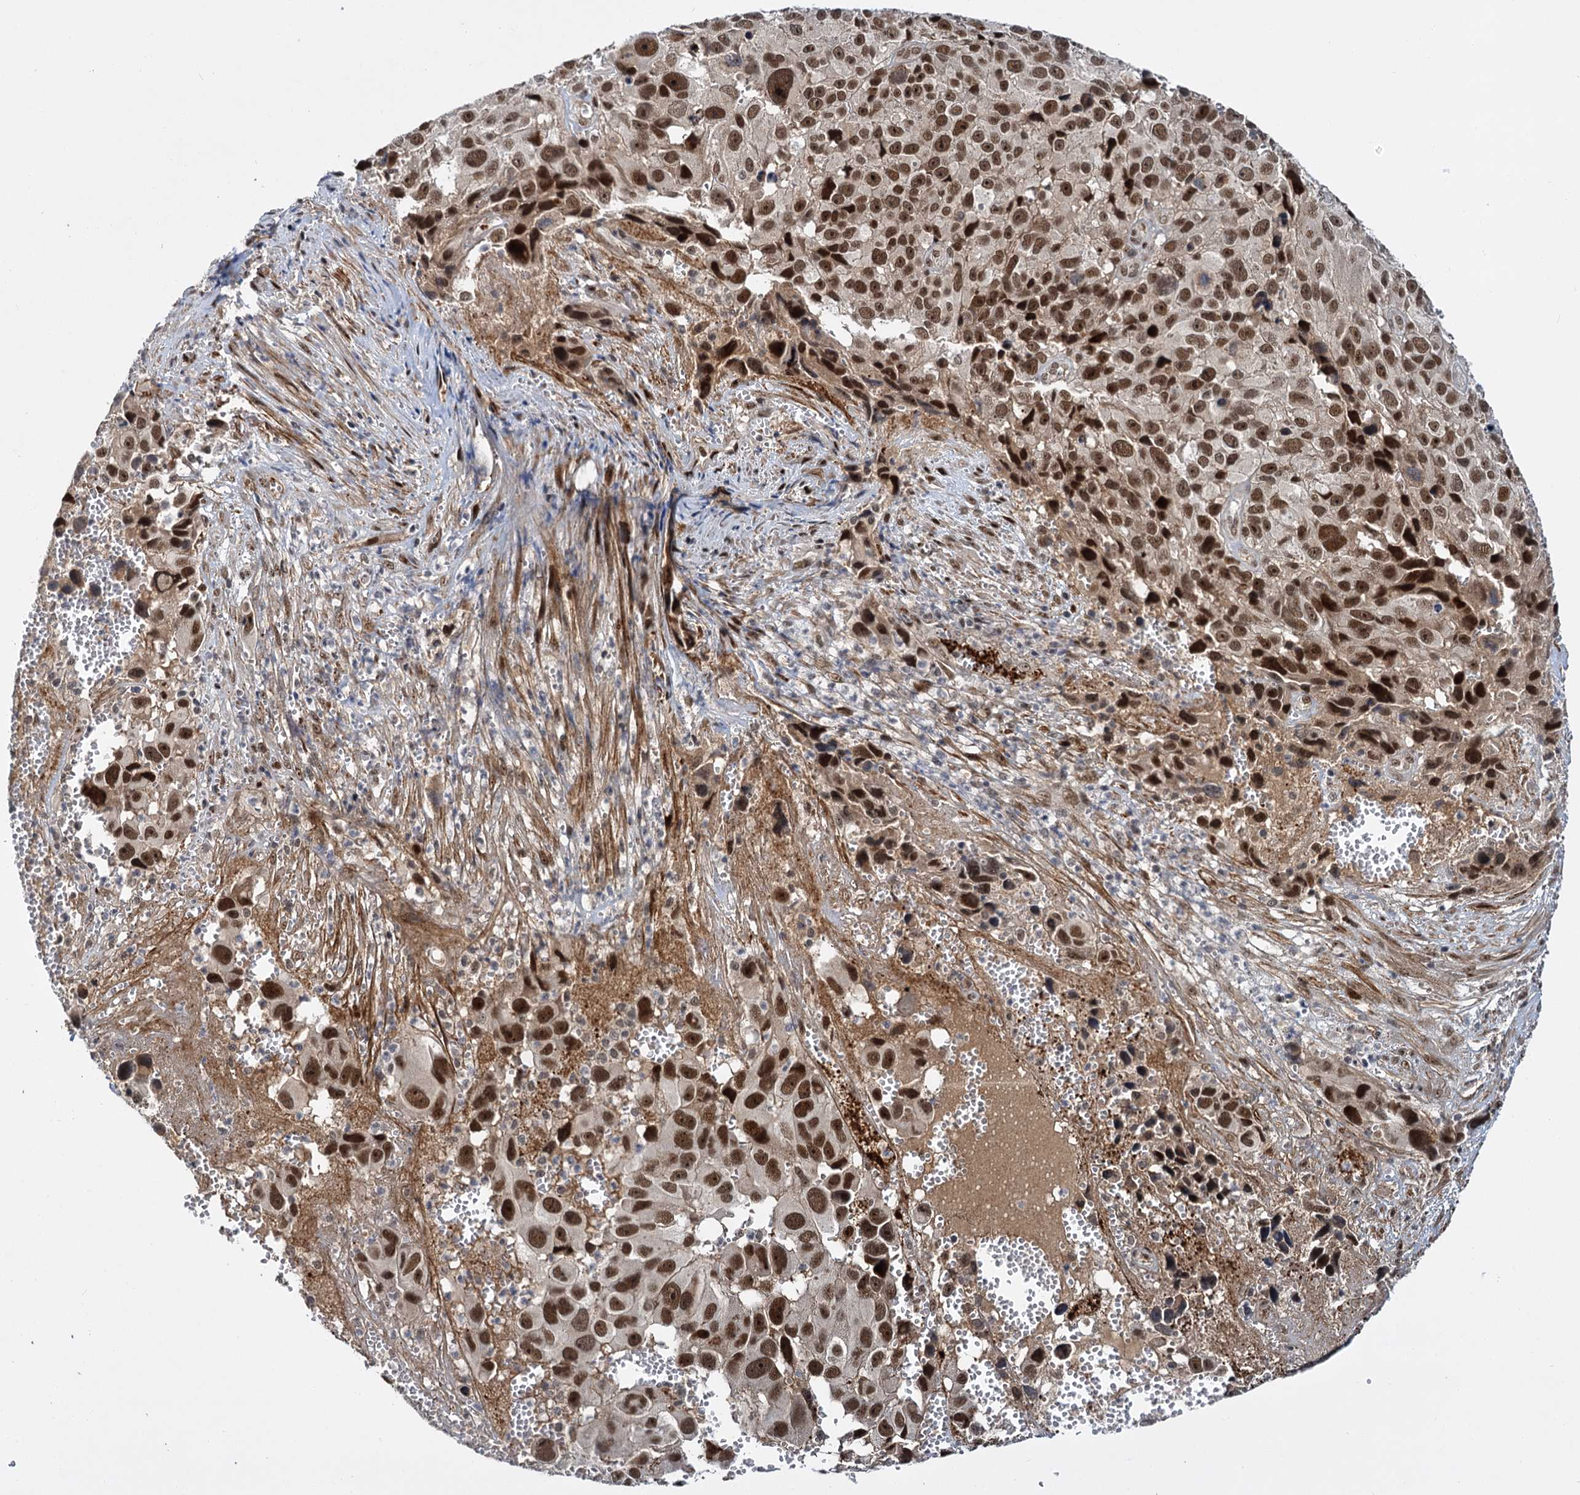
{"staining": {"intensity": "strong", "quantity": ">75%", "location": "nuclear"}, "tissue": "melanoma", "cell_type": "Tumor cells", "image_type": "cancer", "snomed": [{"axis": "morphology", "description": "Malignant melanoma, NOS"}, {"axis": "topography", "description": "Skin"}], "caption": "Melanoma stained with a protein marker demonstrates strong staining in tumor cells.", "gene": "MBD6", "patient": {"sex": "male", "age": 84}}